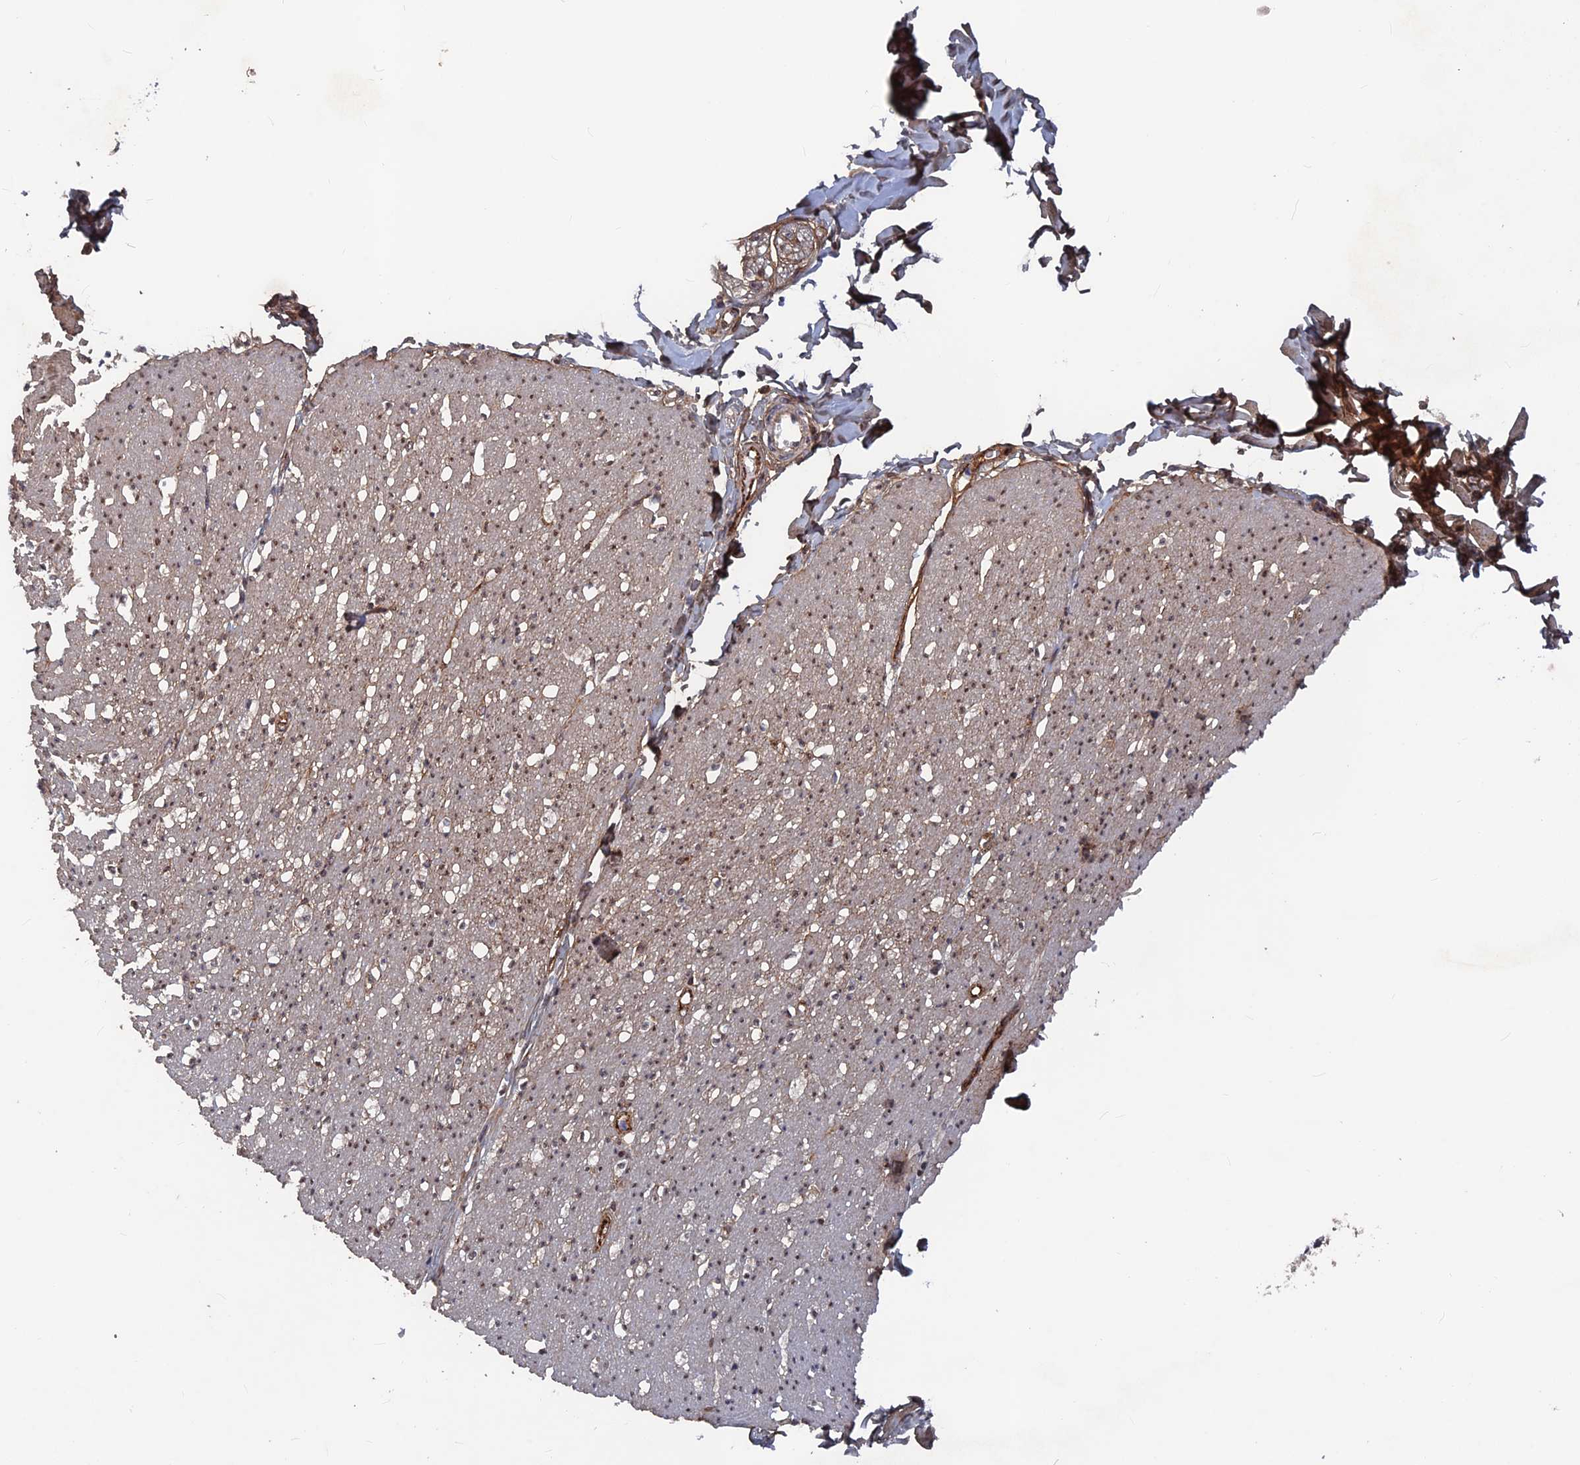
{"staining": {"intensity": "moderate", "quantity": ">75%", "location": "cytoplasmic/membranous,nuclear"}, "tissue": "smooth muscle", "cell_type": "Smooth muscle cells", "image_type": "normal", "snomed": [{"axis": "morphology", "description": "Normal tissue, NOS"}, {"axis": "morphology", "description": "Adenocarcinoma, NOS"}, {"axis": "topography", "description": "Colon"}, {"axis": "topography", "description": "Peripheral nerve tissue"}], "caption": "Protein staining of normal smooth muscle shows moderate cytoplasmic/membranous,nuclear staining in approximately >75% of smooth muscle cells.", "gene": "SH3D21", "patient": {"sex": "male", "age": 14}}